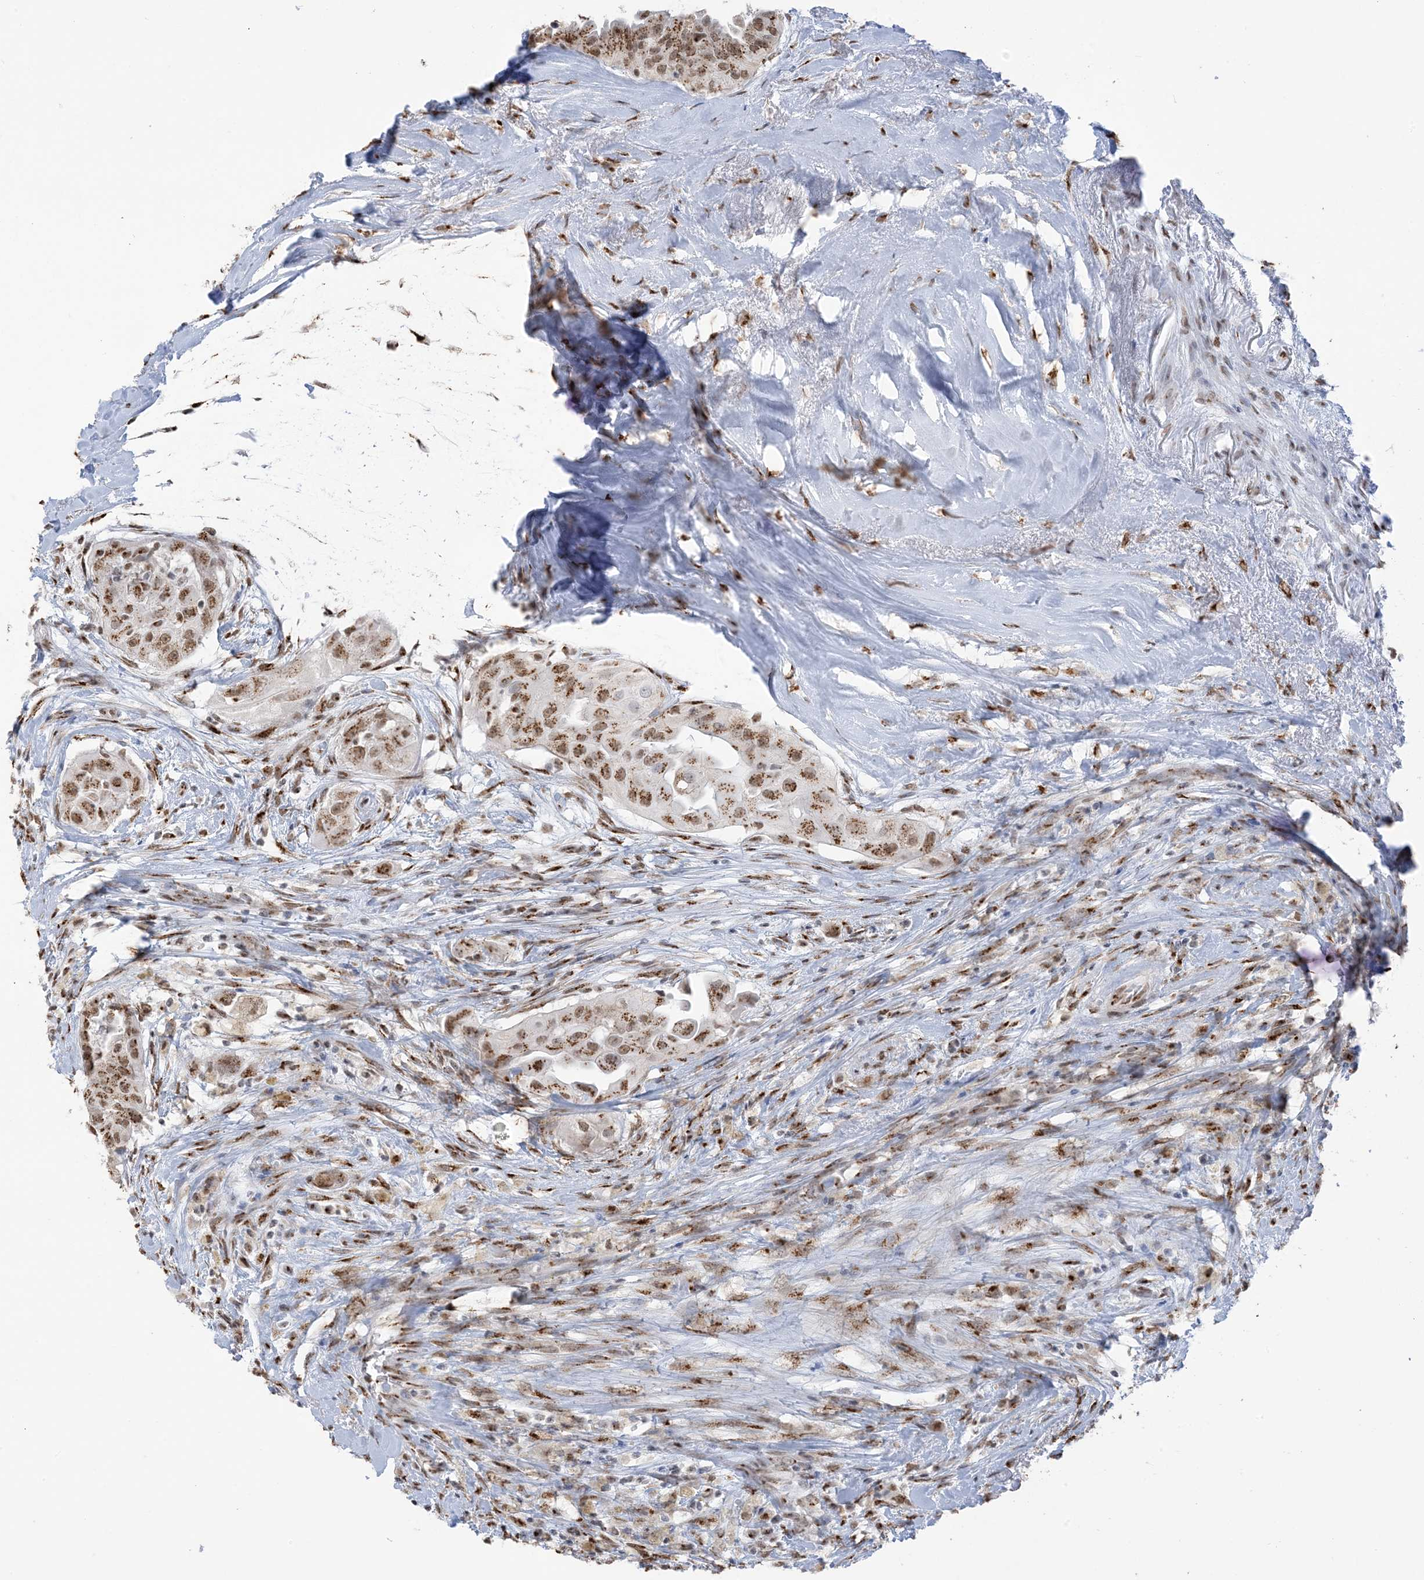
{"staining": {"intensity": "moderate", "quantity": ">75%", "location": "cytoplasmic/membranous,nuclear"}, "tissue": "thyroid cancer", "cell_type": "Tumor cells", "image_type": "cancer", "snomed": [{"axis": "morphology", "description": "Papillary adenocarcinoma, NOS"}, {"axis": "topography", "description": "Thyroid gland"}], "caption": "Immunohistochemical staining of thyroid cancer exhibits medium levels of moderate cytoplasmic/membranous and nuclear expression in approximately >75% of tumor cells.", "gene": "GPR107", "patient": {"sex": "female", "age": 59}}